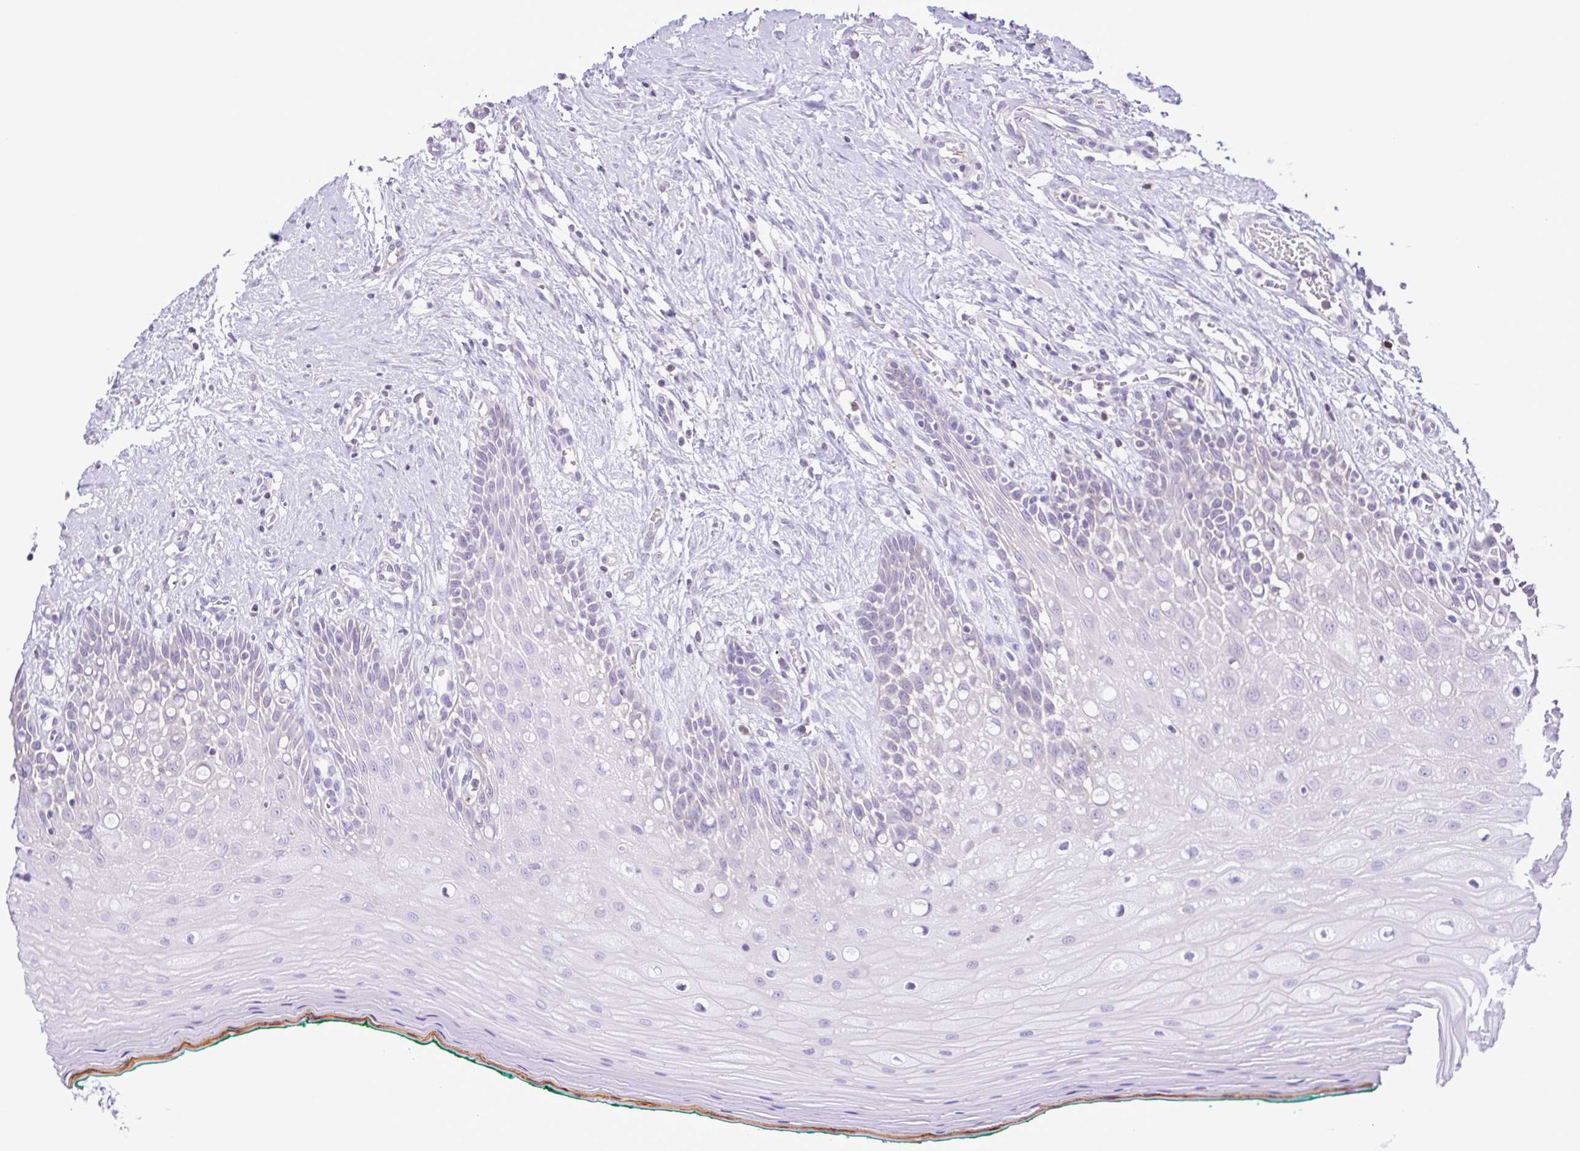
{"staining": {"intensity": "negative", "quantity": "none", "location": "none"}, "tissue": "oral mucosa", "cell_type": "Squamous epithelial cells", "image_type": "normal", "snomed": [{"axis": "morphology", "description": "Normal tissue, NOS"}, {"axis": "topography", "description": "Oral tissue"}], "caption": "This is an immunohistochemistry photomicrograph of benign oral mucosa. There is no expression in squamous epithelial cells.", "gene": "CYP17A1", "patient": {"sex": "female", "age": 83}}